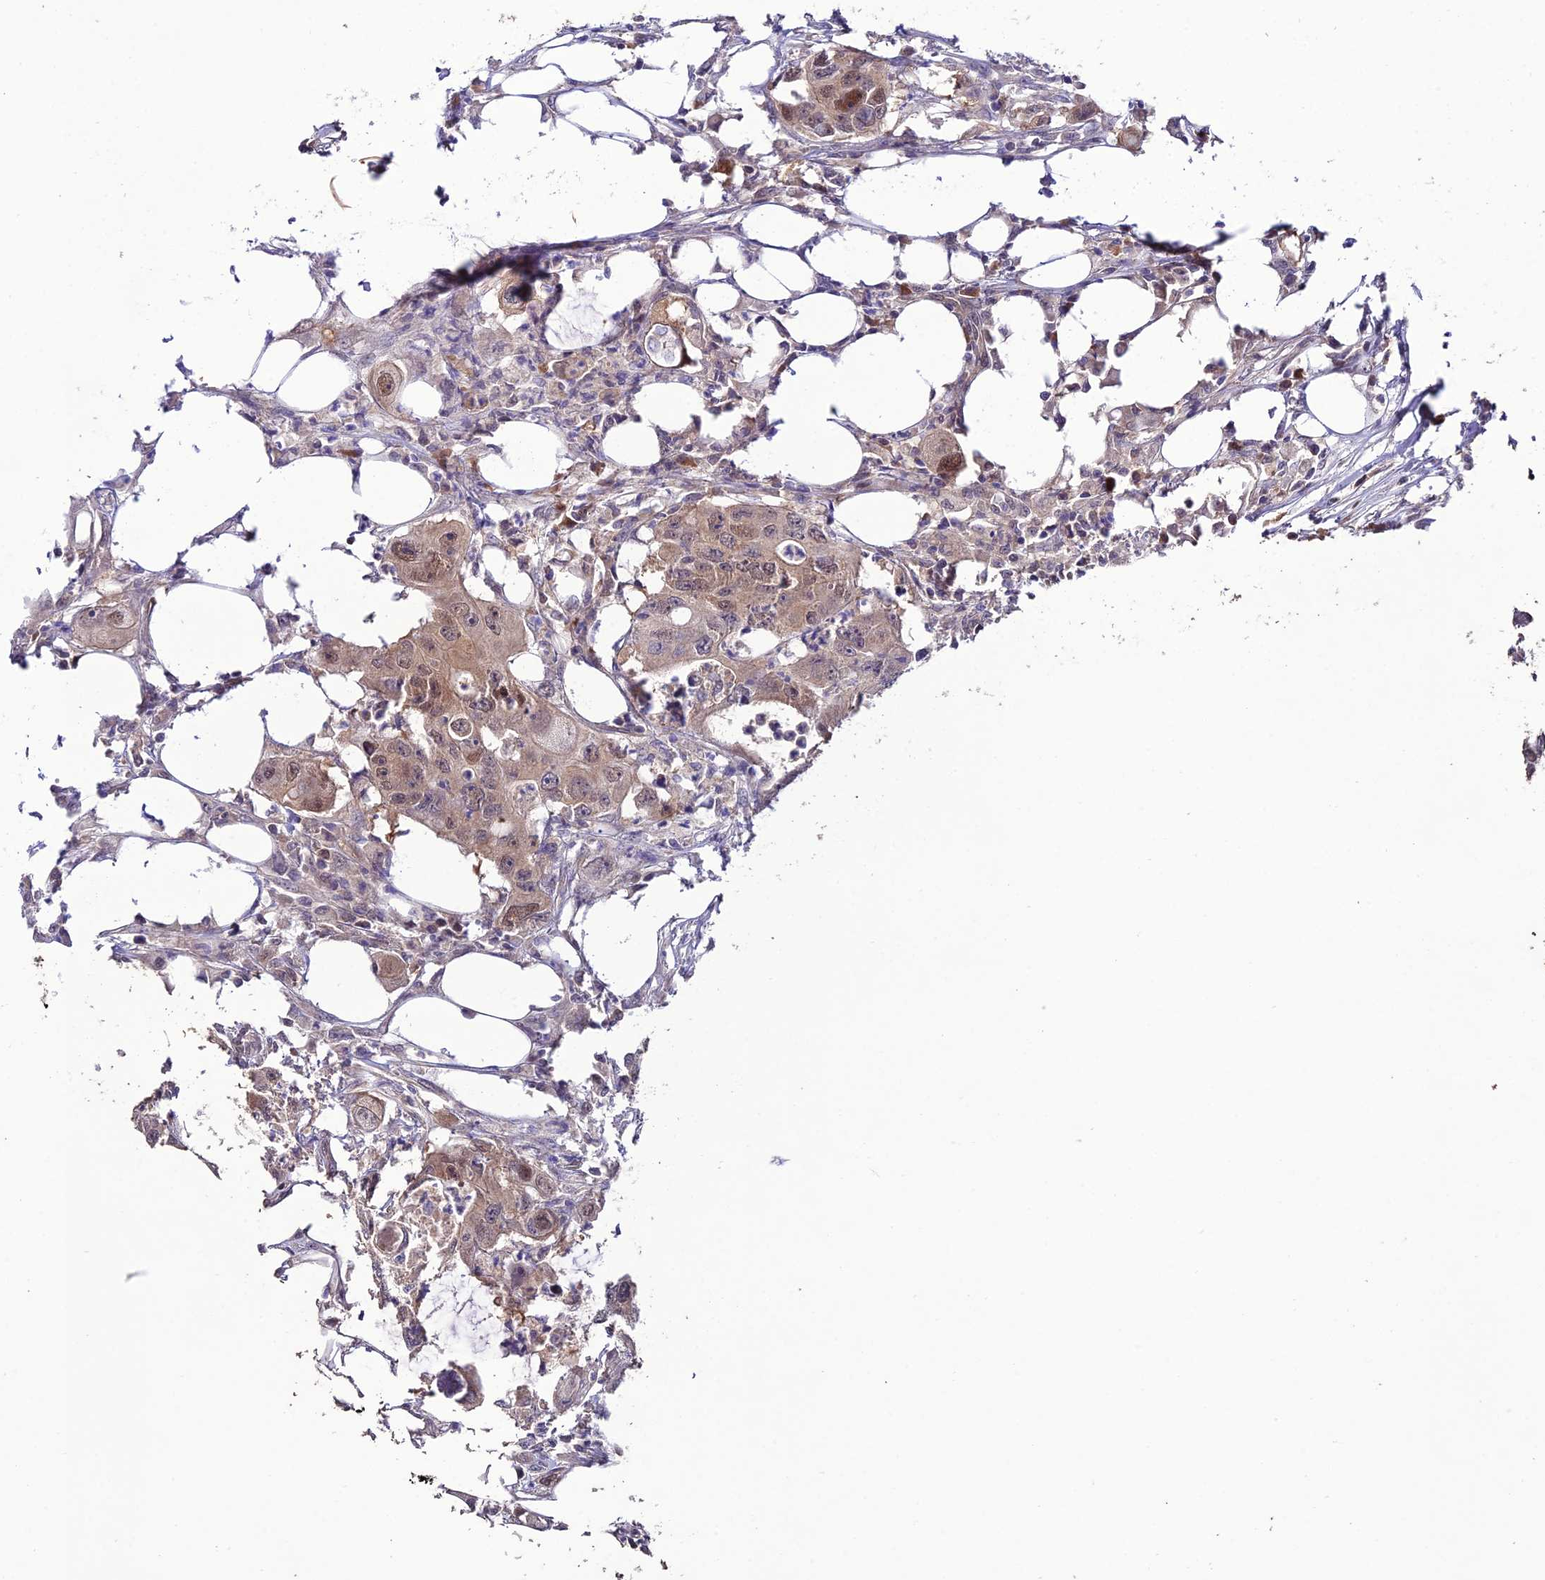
{"staining": {"intensity": "weak", "quantity": ">75%", "location": "cytoplasmic/membranous,nuclear"}, "tissue": "colorectal cancer", "cell_type": "Tumor cells", "image_type": "cancer", "snomed": [{"axis": "morphology", "description": "Adenocarcinoma, NOS"}, {"axis": "topography", "description": "Colon"}], "caption": "Immunohistochemical staining of colorectal adenocarcinoma demonstrates low levels of weak cytoplasmic/membranous and nuclear positivity in about >75% of tumor cells. The staining is performed using DAB (3,3'-diaminobenzidine) brown chromogen to label protein expression. The nuclei are counter-stained blue using hematoxylin.", "gene": "TRIM40", "patient": {"sex": "male", "age": 71}}